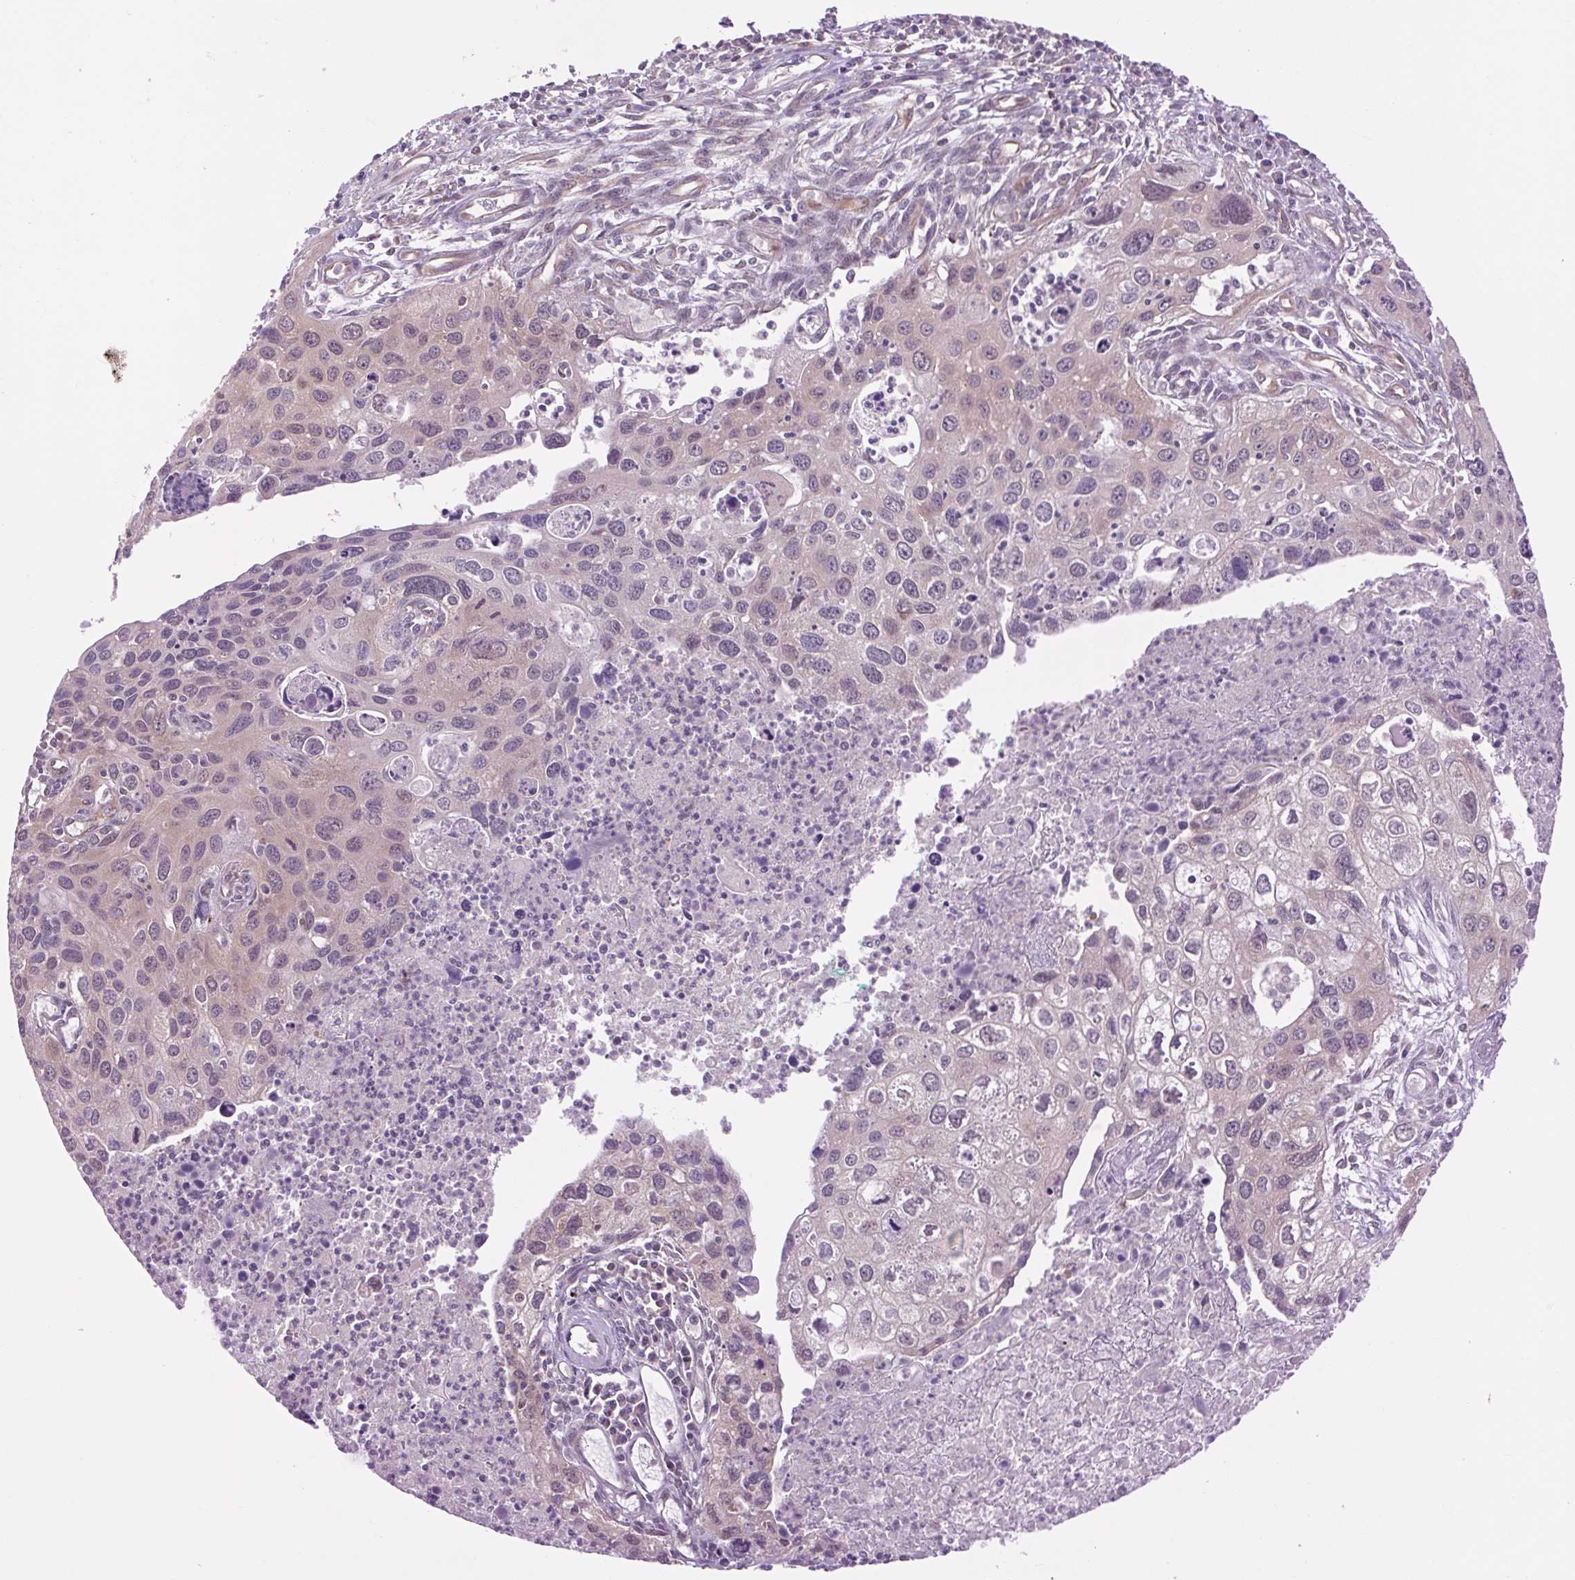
{"staining": {"intensity": "weak", "quantity": "25%-75%", "location": "cytoplasmic/membranous"}, "tissue": "cervical cancer", "cell_type": "Tumor cells", "image_type": "cancer", "snomed": [{"axis": "morphology", "description": "Squamous cell carcinoma, NOS"}, {"axis": "topography", "description": "Cervix"}], "caption": "Cervical cancer stained for a protein demonstrates weak cytoplasmic/membranous positivity in tumor cells. (IHC, brightfield microscopy, high magnification).", "gene": "PLCG1", "patient": {"sex": "female", "age": 55}}